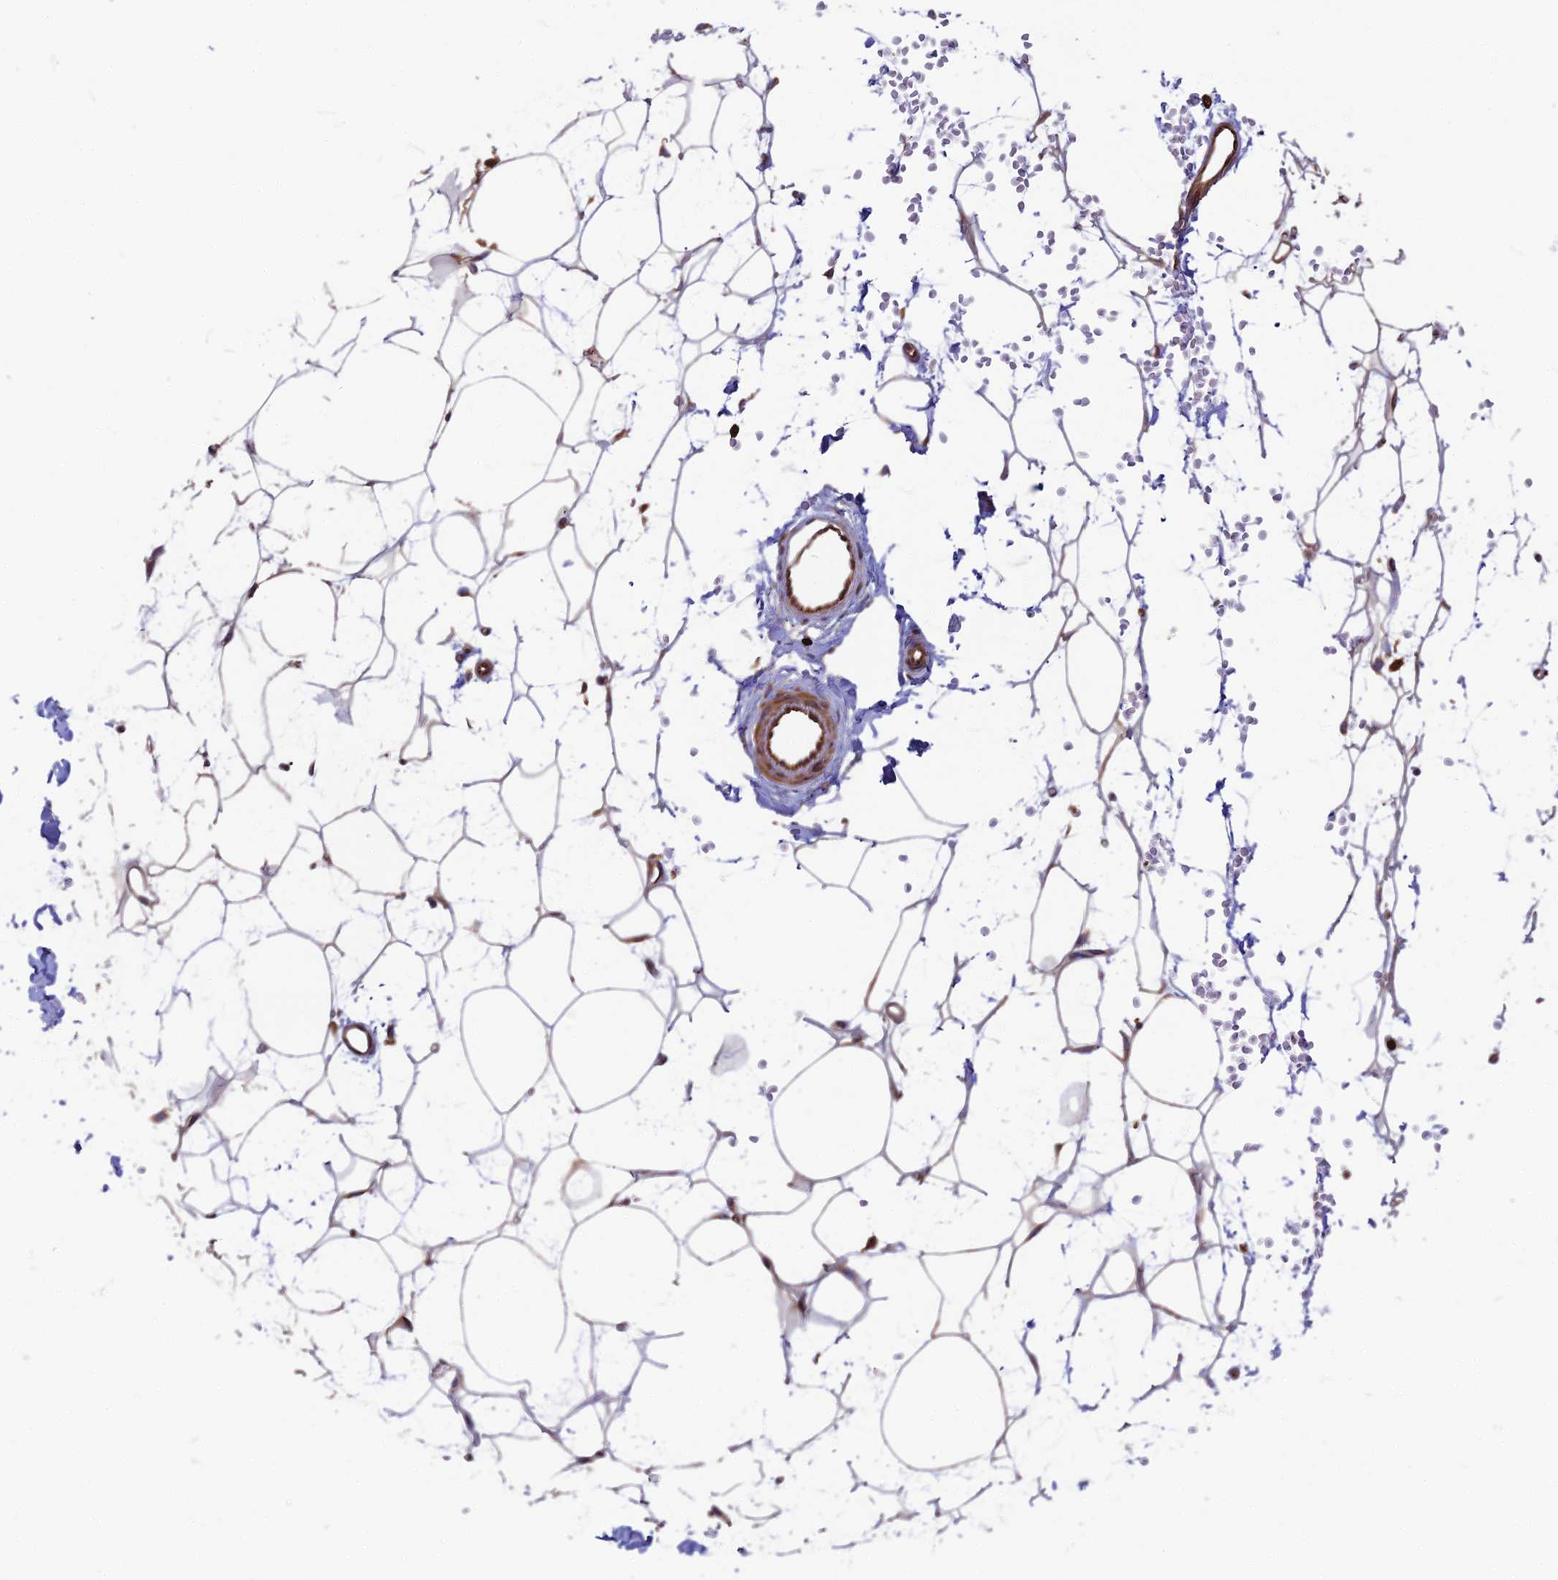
{"staining": {"intensity": "moderate", "quantity": ">75%", "location": "cytoplasmic/membranous,nuclear"}, "tissue": "adipose tissue", "cell_type": "Adipocytes", "image_type": "normal", "snomed": [{"axis": "morphology", "description": "Normal tissue, NOS"}, {"axis": "topography", "description": "Breast"}], "caption": "A micrograph showing moderate cytoplasmic/membranous,nuclear expression in about >75% of adipocytes in unremarkable adipose tissue, as visualized by brown immunohistochemical staining.", "gene": "WDR1", "patient": {"sex": "female", "age": 23}}